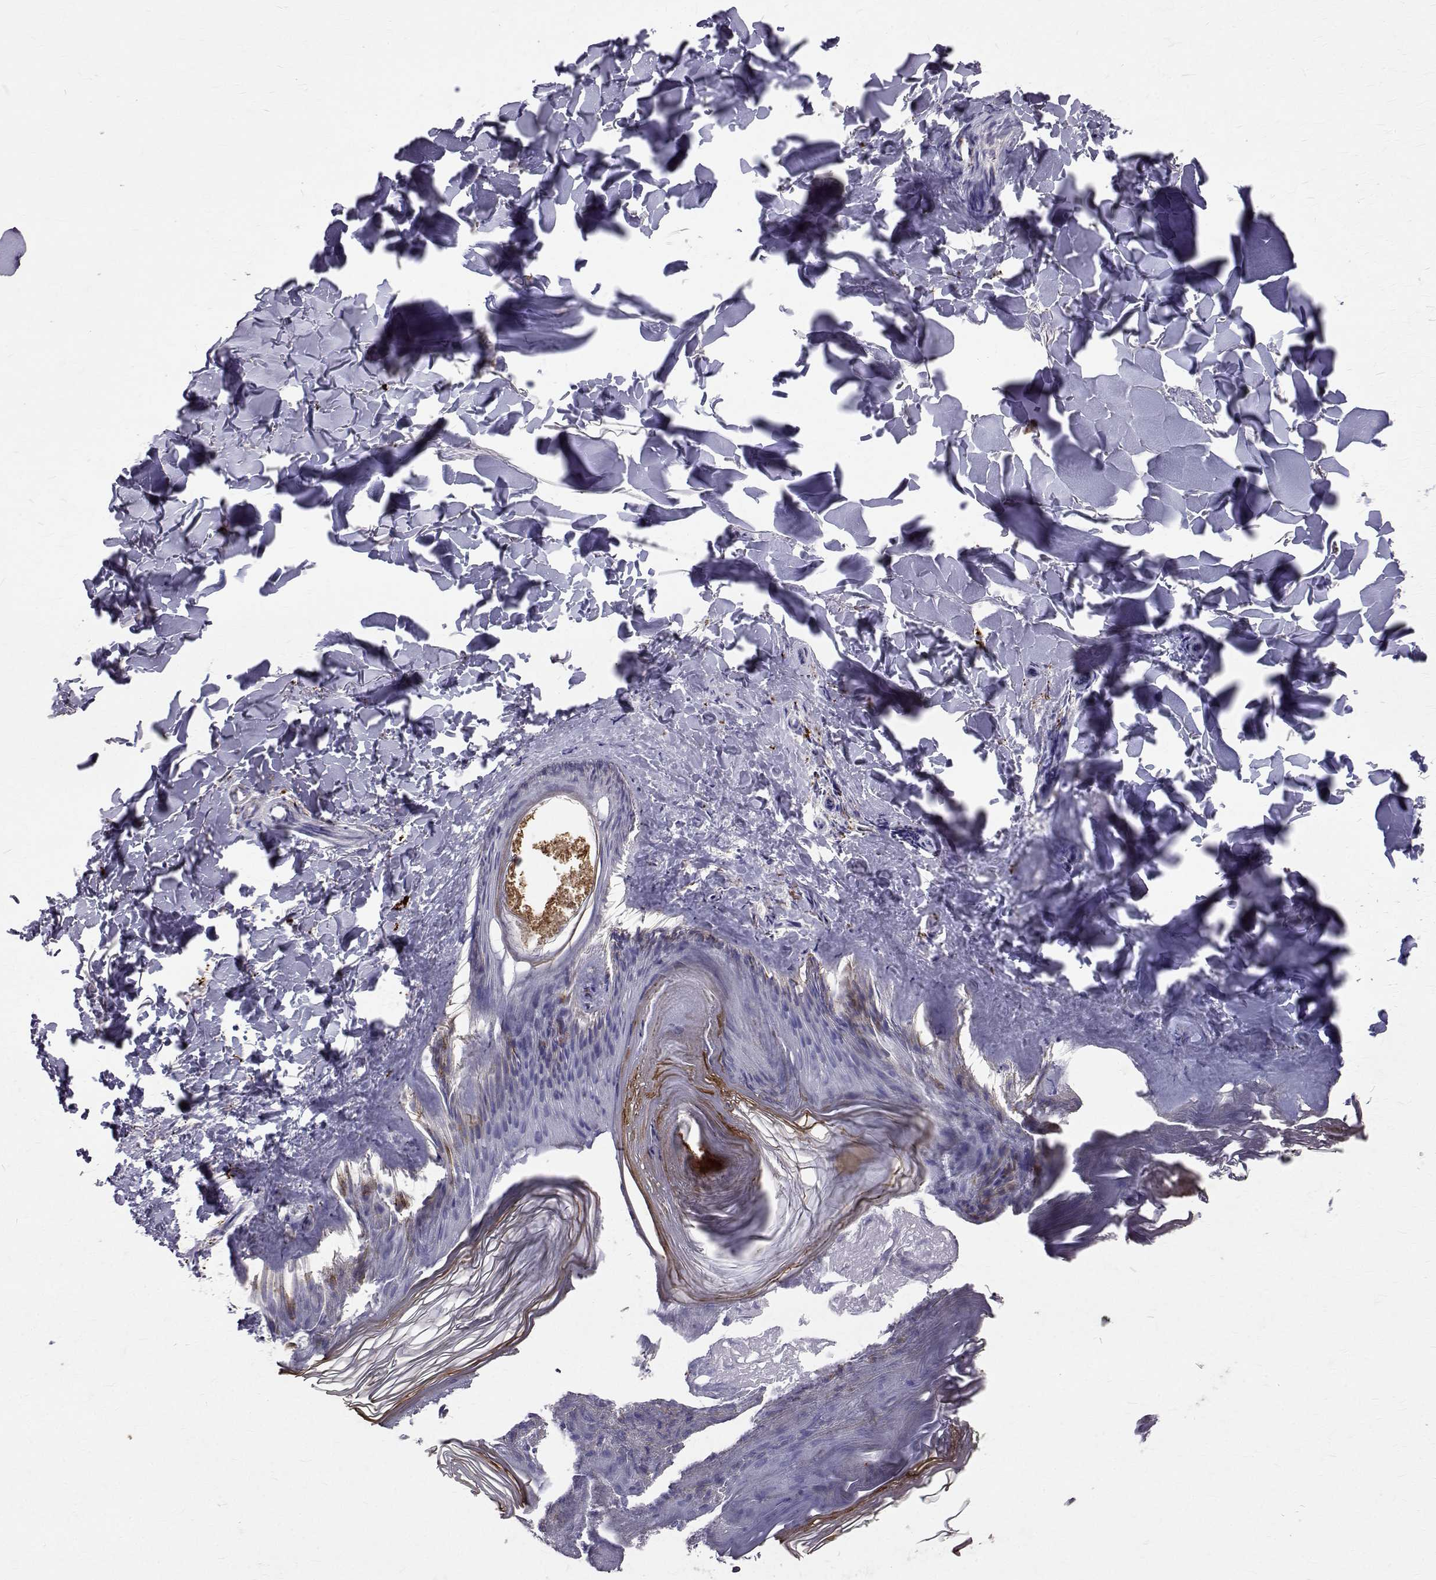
{"staining": {"intensity": "negative", "quantity": "none", "location": "none"}, "tissue": "skin", "cell_type": "Fibroblasts", "image_type": "normal", "snomed": [{"axis": "morphology", "description": "Normal tissue, NOS"}, {"axis": "topography", "description": "Skin"}, {"axis": "topography", "description": "Peripheral nerve tissue"}], "caption": "IHC image of normal skin: human skin stained with DAB (3,3'-diaminobenzidine) demonstrates no significant protein staining in fibroblasts. The staining is performed using DAB brown chromogen with nuclei counter-stained in using hematoxylin.", "gene": "TPP1", "patient": {"sex": "female", "age": 45}}